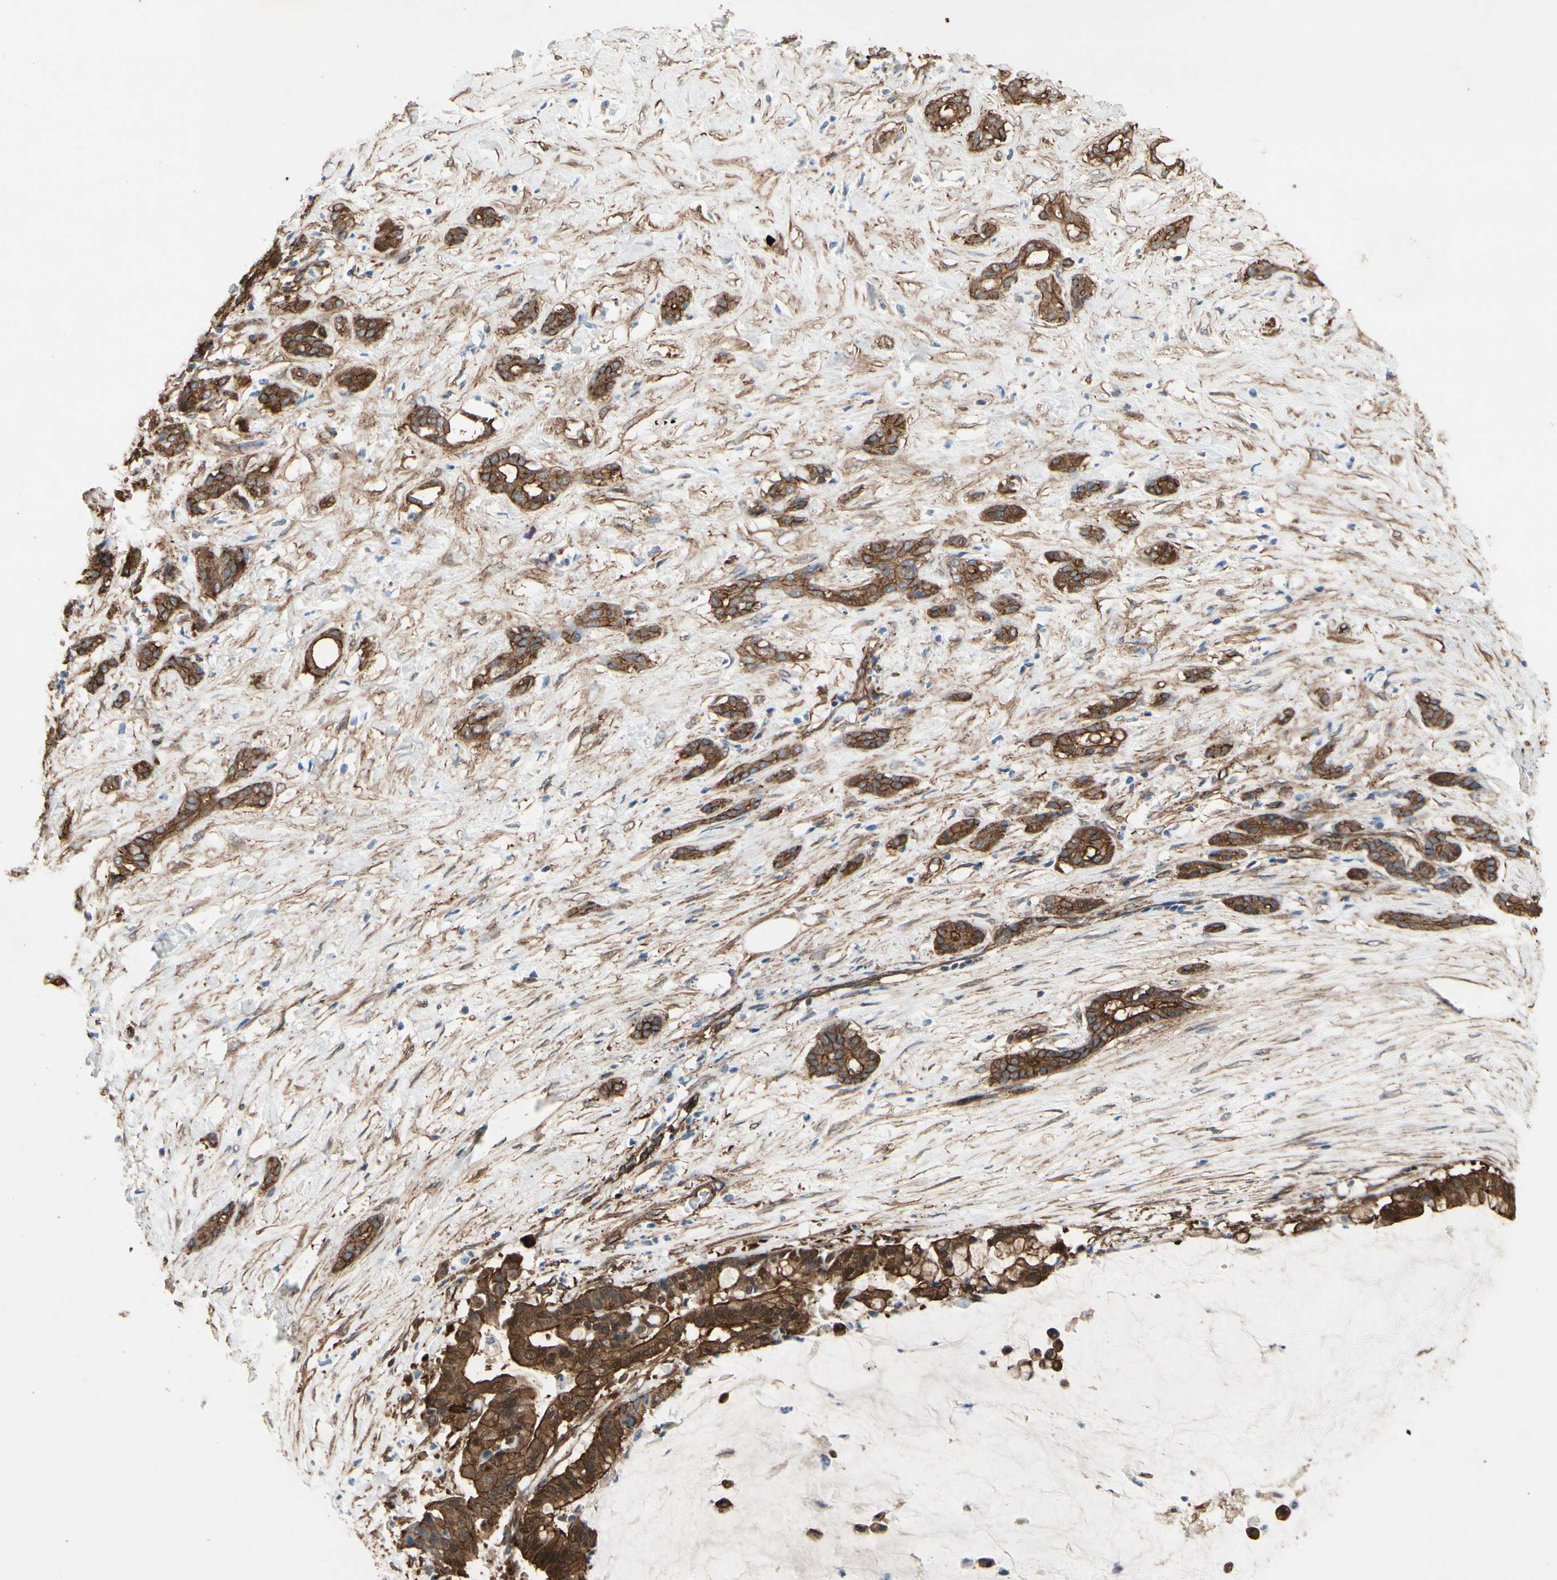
{"staining": {"intensity": "strong", "quantity": ">75%", "location": "cytoplasmic/membranous"}, "tissue": "pancreatic cancer", "cell_type": "Tumor cells", "image_type": "cancer", "snomed": [{"axis": "morphology", "description": "Adenocarcinoma, NOS"}, {"axis": "topography", "description": "Pancreas"}], "caption": "Pancreatic cancer stained for a protein (brown) demonstrates strong cytoplasmic/membranous positive positivity in approximately >75% of tumor cells.", "gene": "CTTNBP2", "patient": {"sex": "male", "age": 41}}